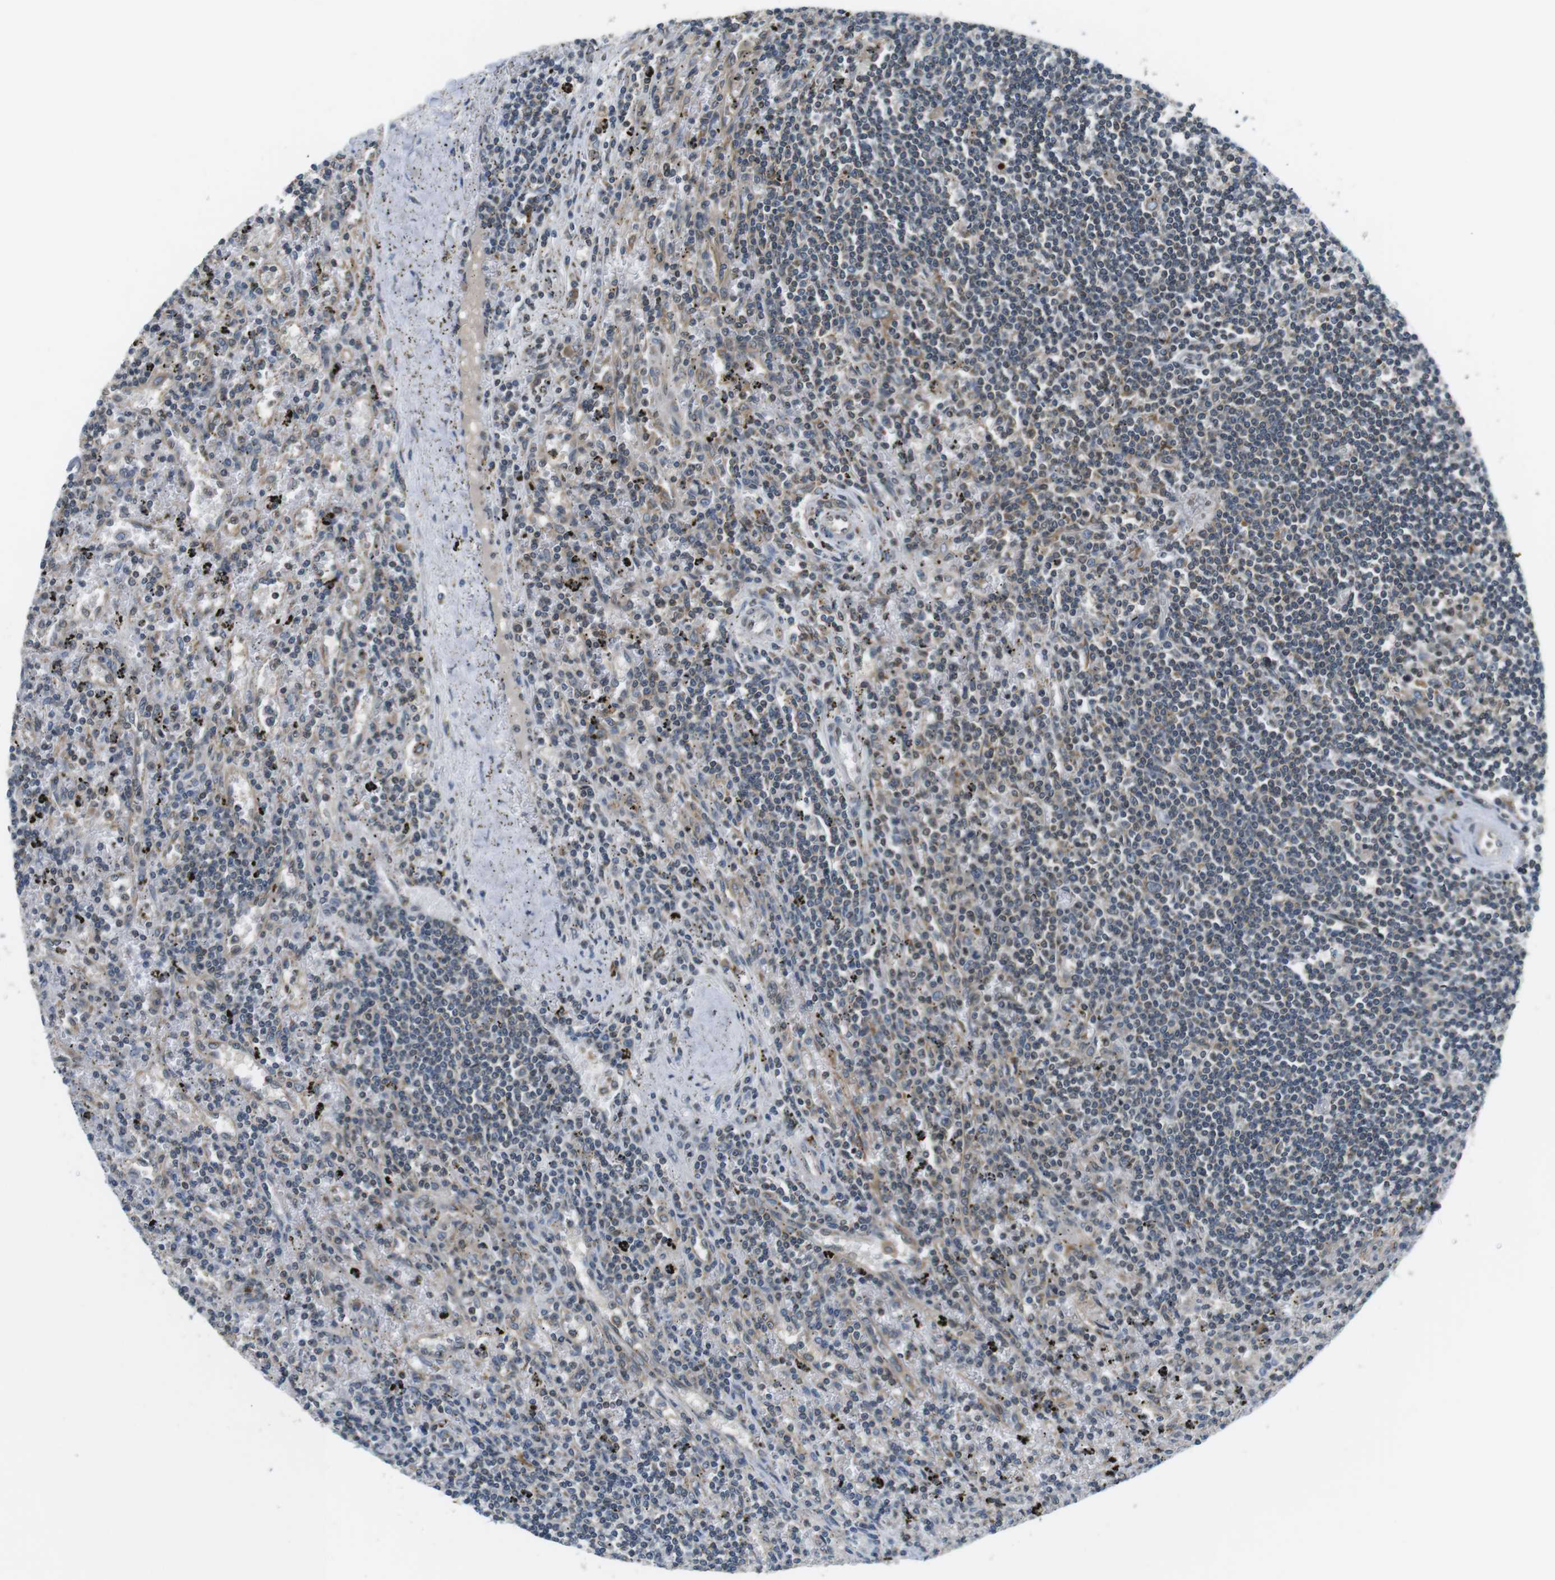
{"staining": {"intensity": "moderate", "quantity": "<25%", "location": "cytoplasmic/membranous"}, "tissue": "lymphoma", "cell_type": "Tumor cells", "image_type": "cancer", "snomed": [{"axis": "morphology", "description": "Malignant lymphoma, non-Hodgkin's type, Low grade"}, {"axis": "topography", "description": "Spleen"}], "caption": "Immunohistochemistry (DAB (3,3'-diaminobenzidine)) staining of low-grade malignant lymphoma, non-Hodgkin's type exhibits moderate cytoplasmic/membranous protein positivity in approximately <25% of tumor cells.", "gene": "TMX4", "patient": {"sex": "male", "age": 76}}